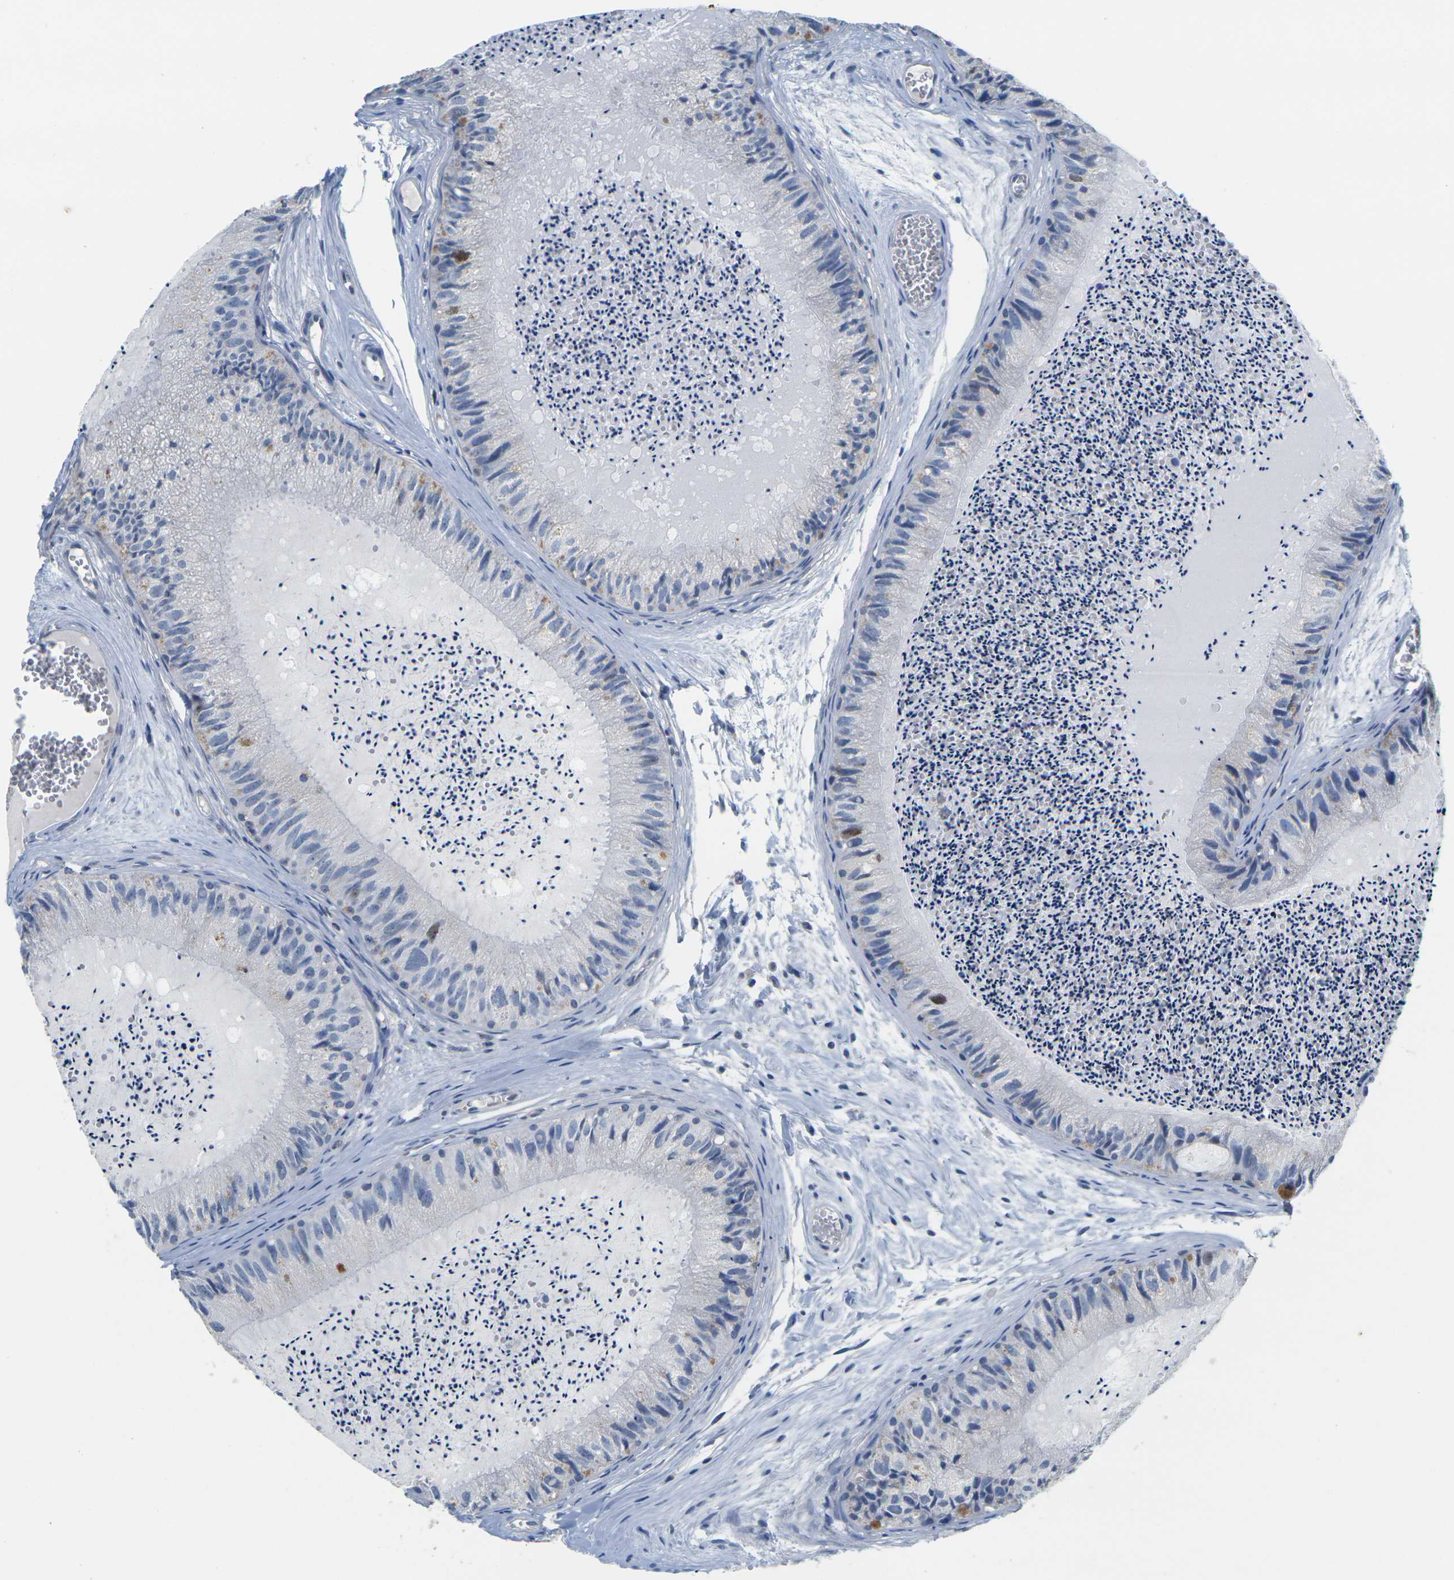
{"staining": {"intensity": "moderate", "quantity": "<25%", "location": "cytoplasmic/membranous,nuclear"}, "tissue": "epididymis", "cell_type": "Glandular cells", "image_type": "normal", "snomed": [{"axis": "morphology", "description": "Normal tissue, NOS"}, {"axis": "topography", "description": "Epididymis"}], "caption": "Immunohistochemistry (IHC) (DAB (3,3'-diaminobenzidine)) staining of unremarkable epididymis reveals moderate cytoplasmic/membranous,nuclear protein staining in about <25% of glandular cells. The staining was performed using DAB (3,3'-diaminobenzidine) to visualize the protein expression in brown, while the nuclei were stained in blue with hematoxylin (Magnification: 20x).", "gene": "CDK2", "patient": {"sex": "male", "age": 31}}